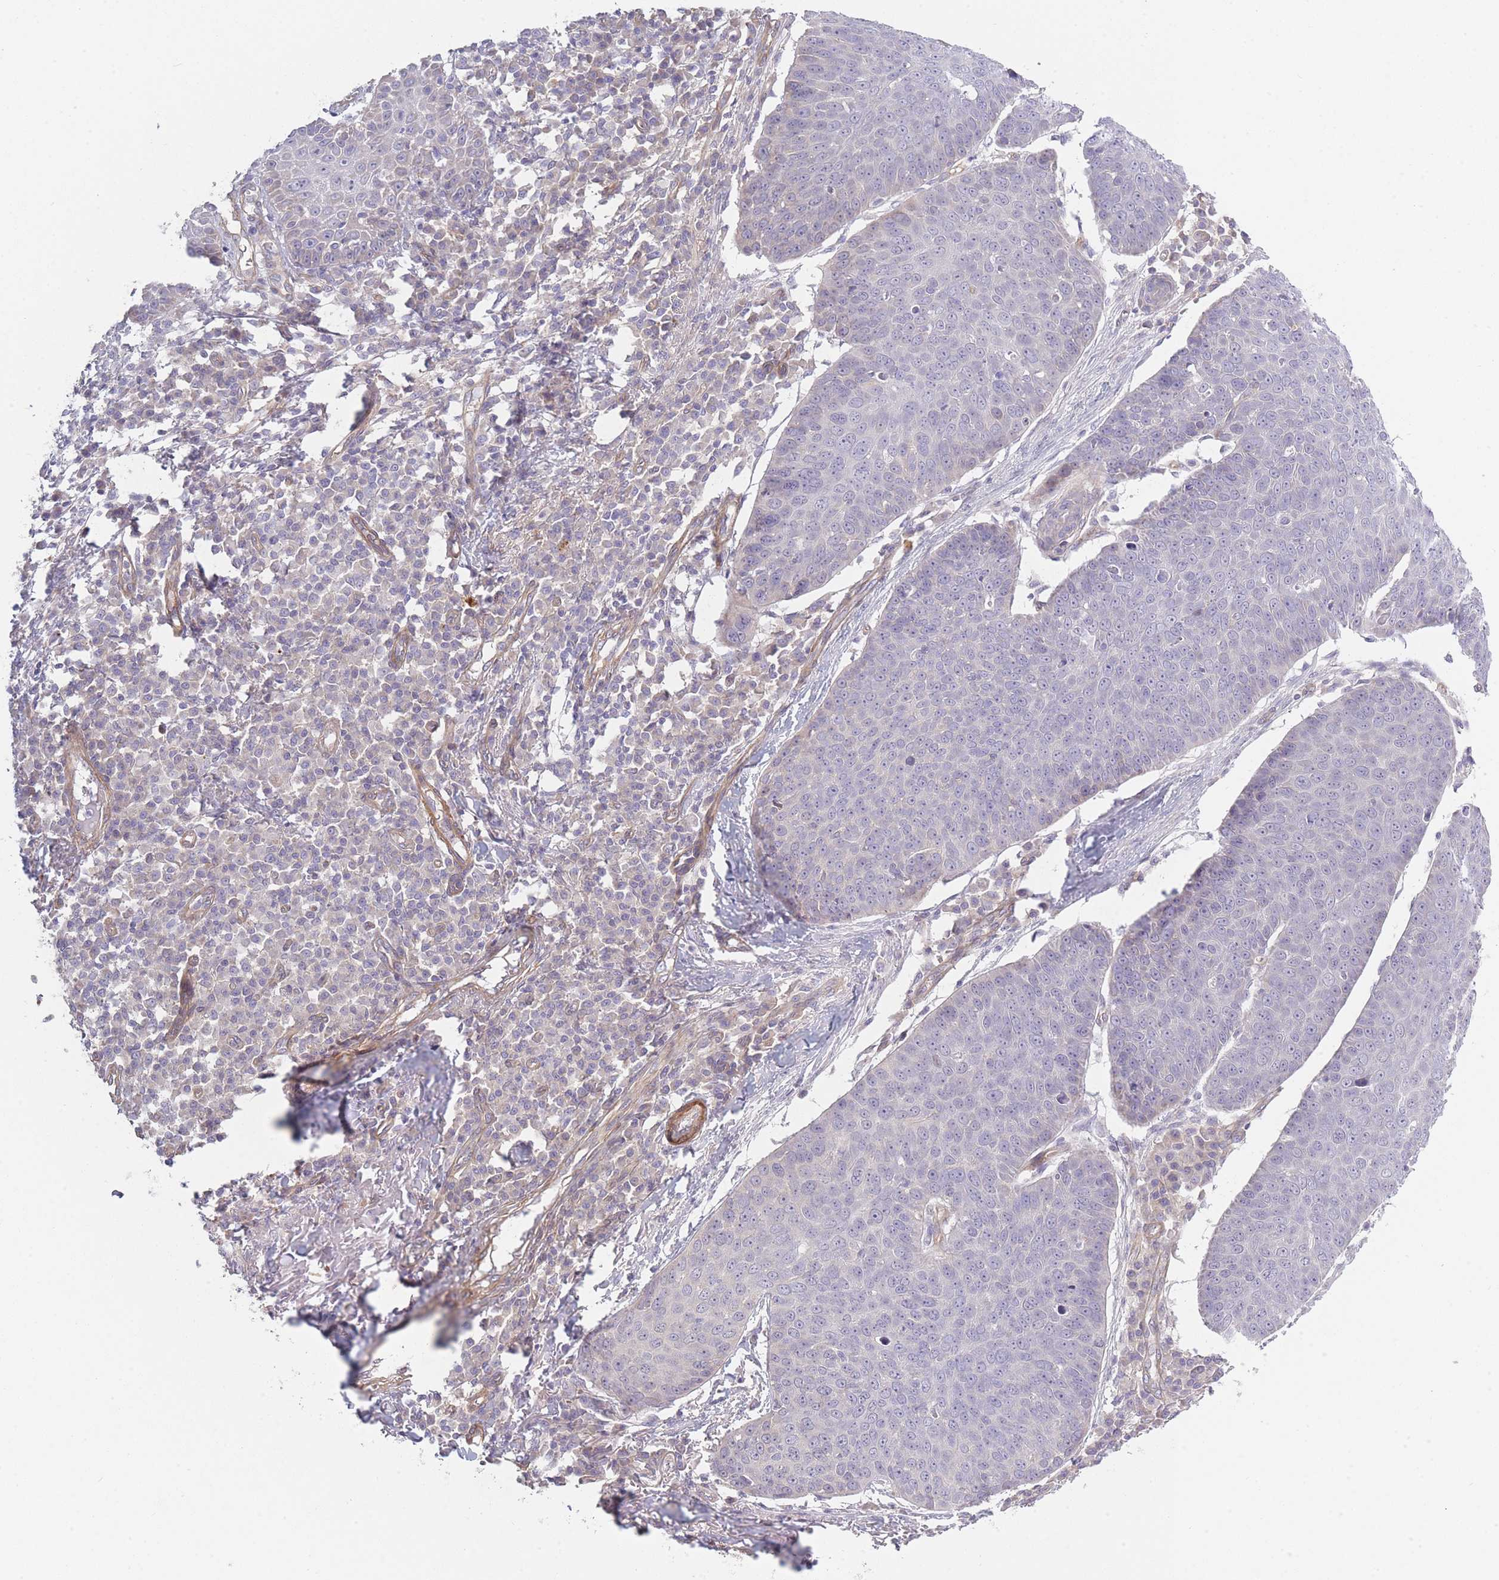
{"staining": {"intensity": "negative", "quantity": "none", "location": "none"}, "tissue": "skin cancer", "cell_type": "Tumor cells", "image_type": "cancer", "snomed": [{"axis": "morphology", "description": "Squamous cell carcinoma, NOS"}, {"axis": "topography", "description": "Skin"}], "caption": "DAB immunohistochemical staining of human skin cancer (squamous cell carcinoma) shows no significant staining in tumor cells.", "gene": "SLC7A6", "patient": {"sex": "male", "age": 71}}